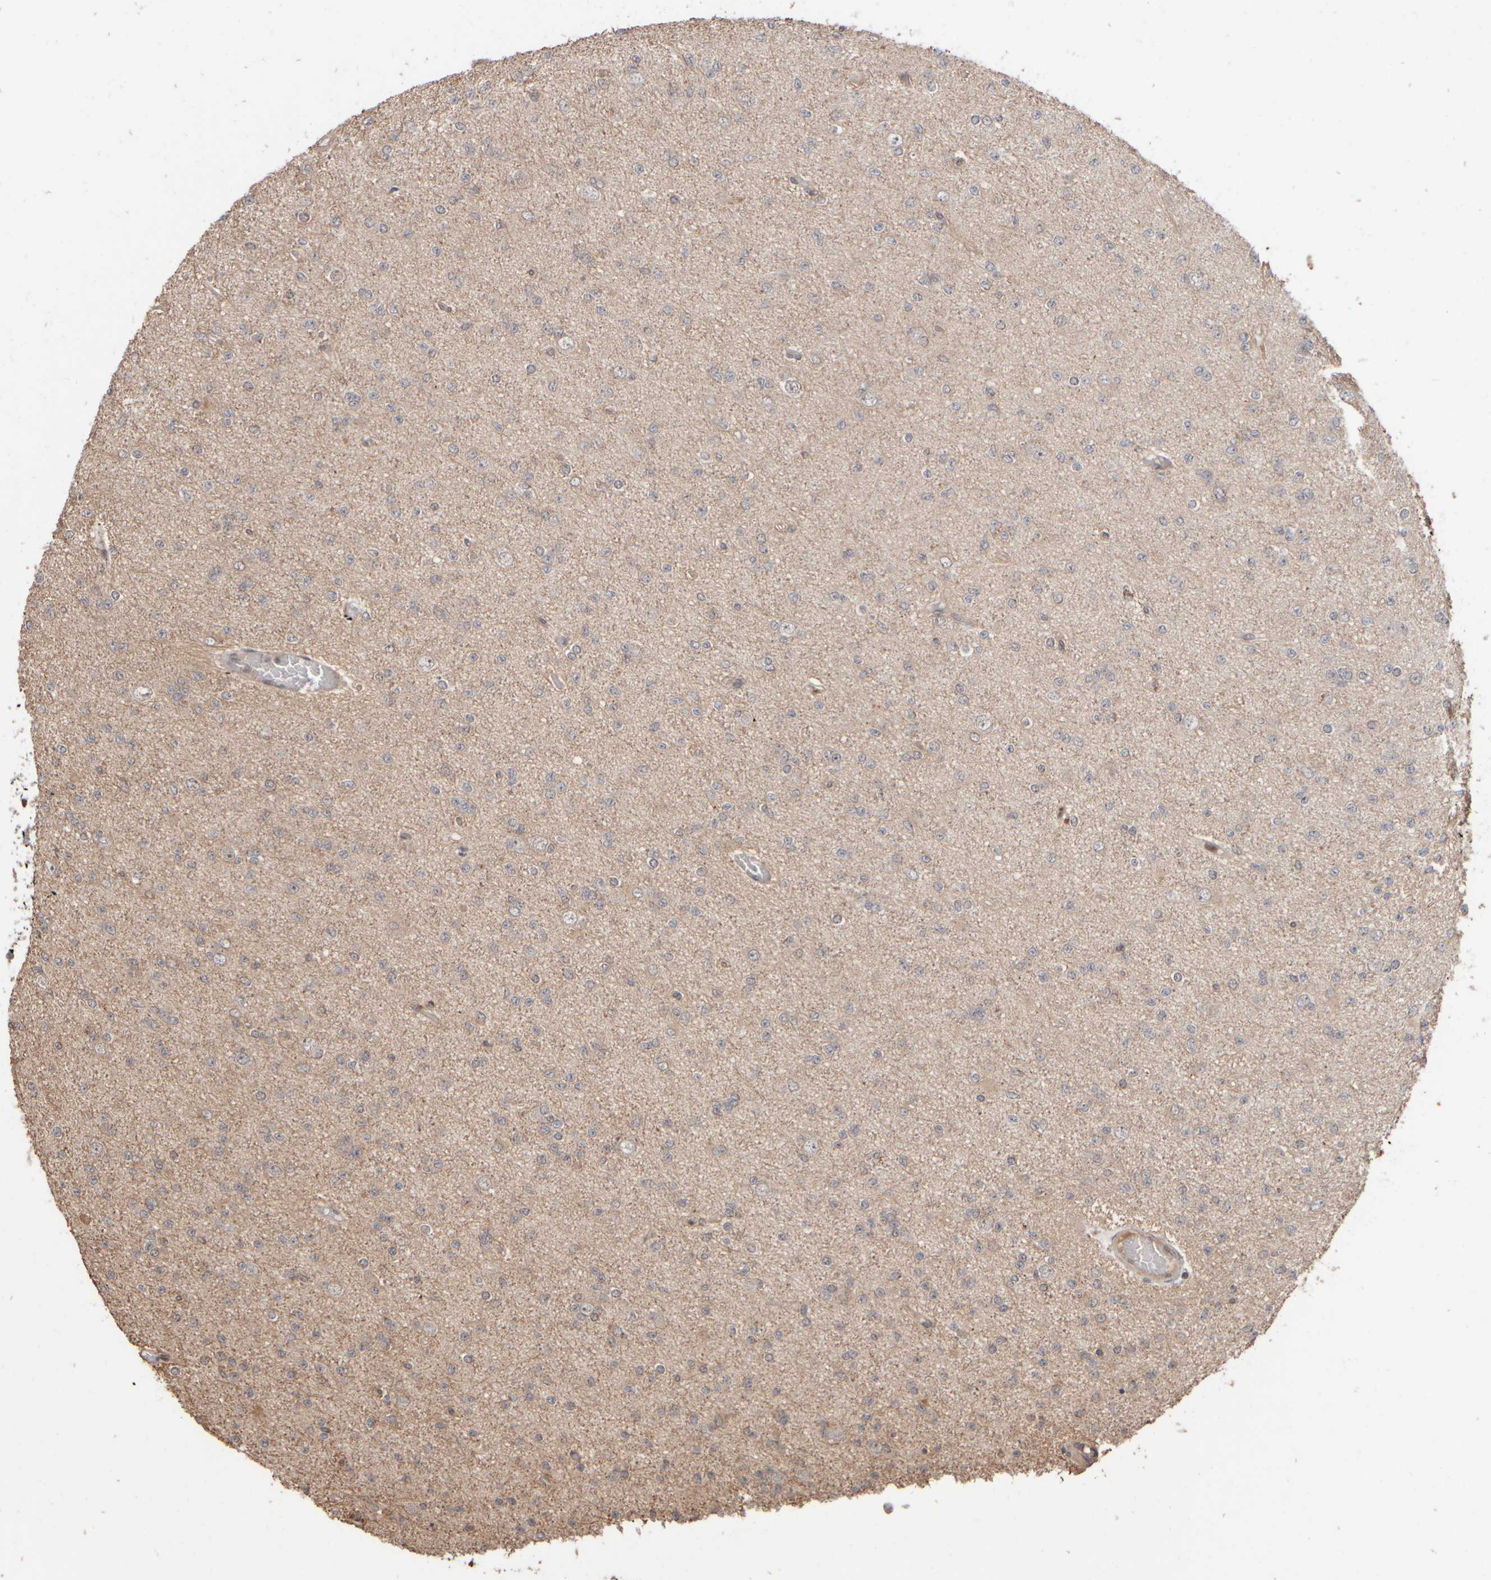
{"staining": {"intensity": "negative", "quantity": "none", "location": "none"}, "tissue": "glioma", "cell_type": "Tumor cells", "image_type": "cancer", "snomed": [{"axis": "morphology", "description": "Glioma, malignant, Low grade"}, {"axis": "topography", "description": "Brain"}], "caption": "High power microscopy photomicrograph of an immunohistochemistry (IHC) image of malignant low-grade glioma, revealing no significant expression in tumor cells.", "gene": "ABHD11", "patient": {"sex": "female", "age": 22}}